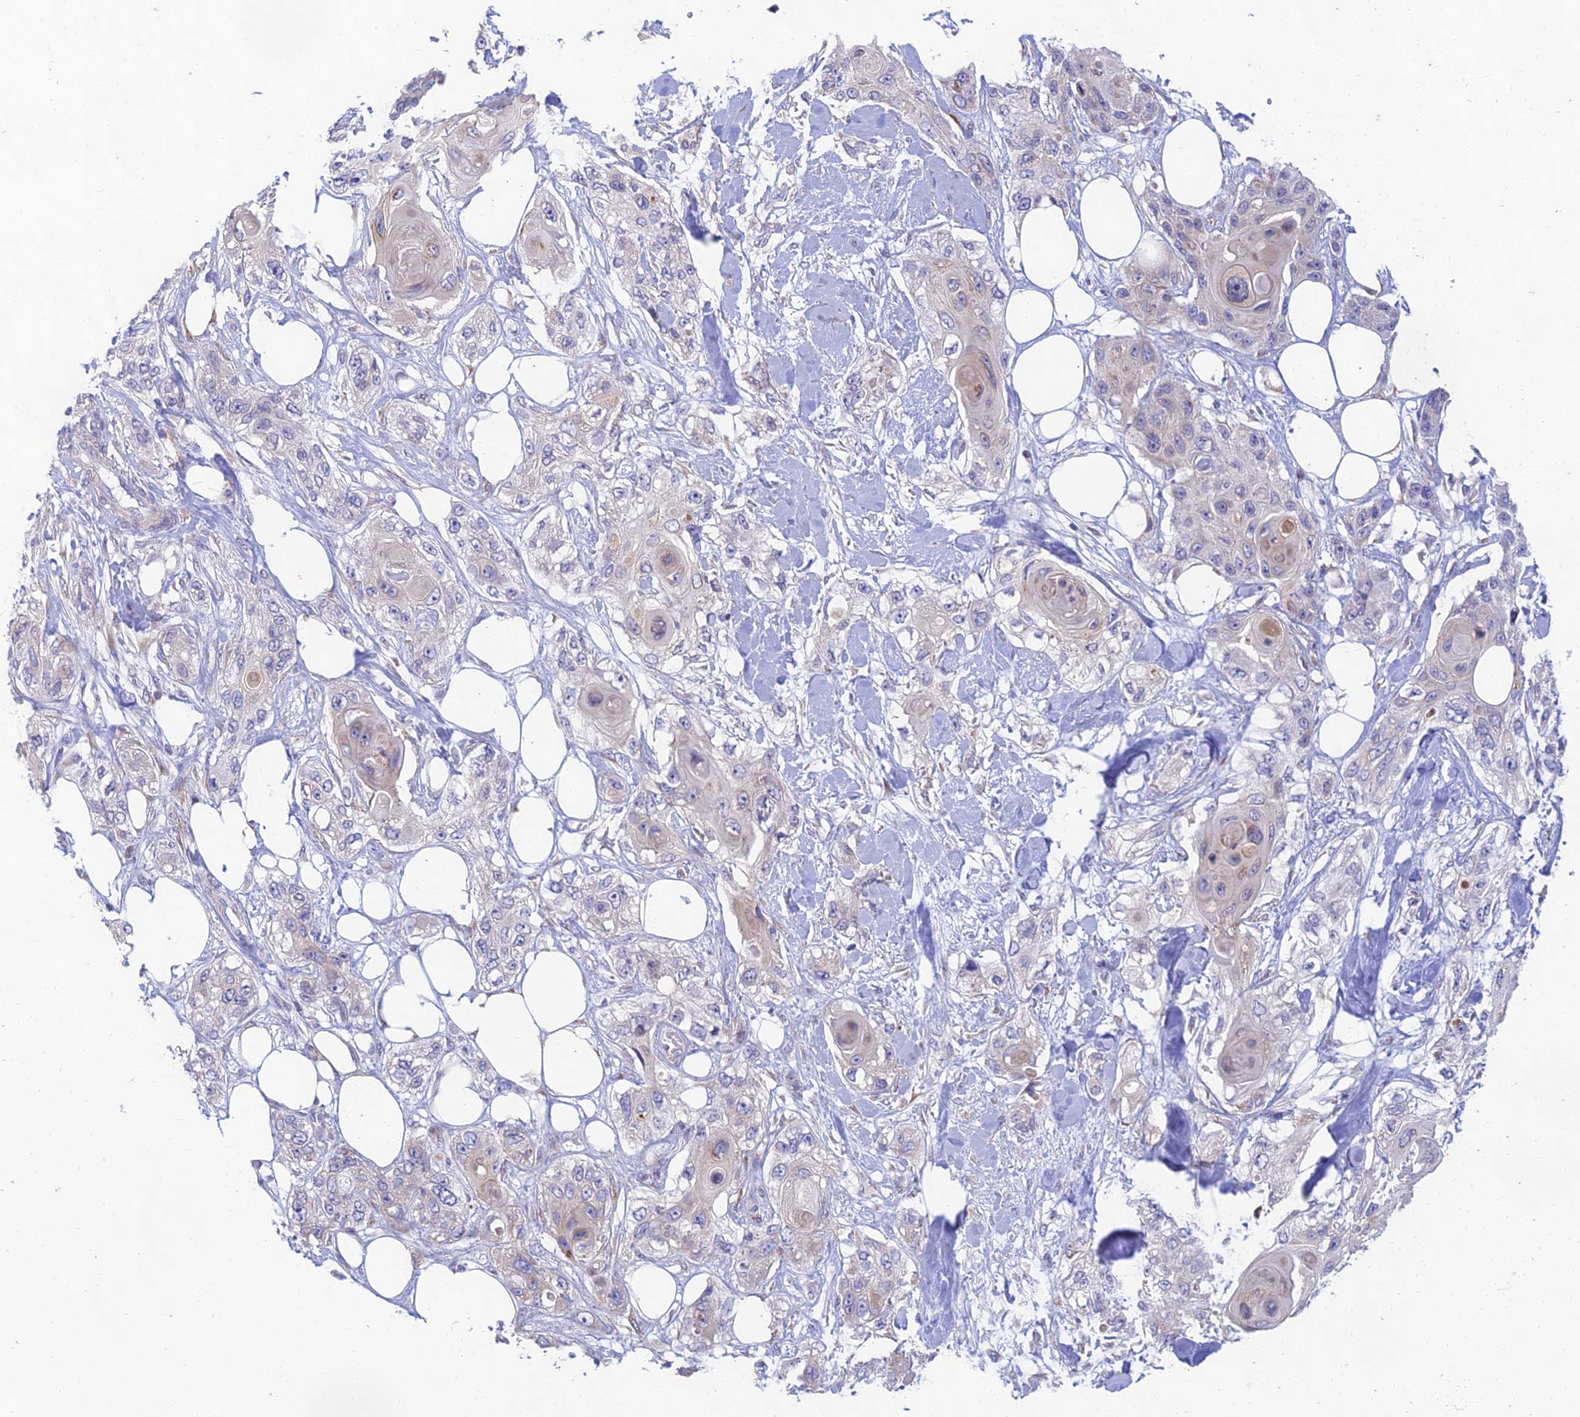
{"staining": {"intensity": "negative", "quantity": "none", "location": "none"}, "tissue": "skin cancer", "cell_type": "Tumor cells", "image_type": "cancer", "snomed": [{"axis": "morphology", "description": "Normal tissue, NOS"}, {"axis": "morphology", "description": "Squamous cell carcinoma, NOS"}, {"axis": "topography", "description": "Skin"}], "caption": "Immunohistochemistry (IHC) image of neoplastic tissue: human squamous cell carcinoma (skin) stained with DAB (3,3'-diaminobenzidine) demonstrates no significant protein positivity in tumor cells.", "gene": "PTCD2", "patient": {"sex": "male", "age": 72}}